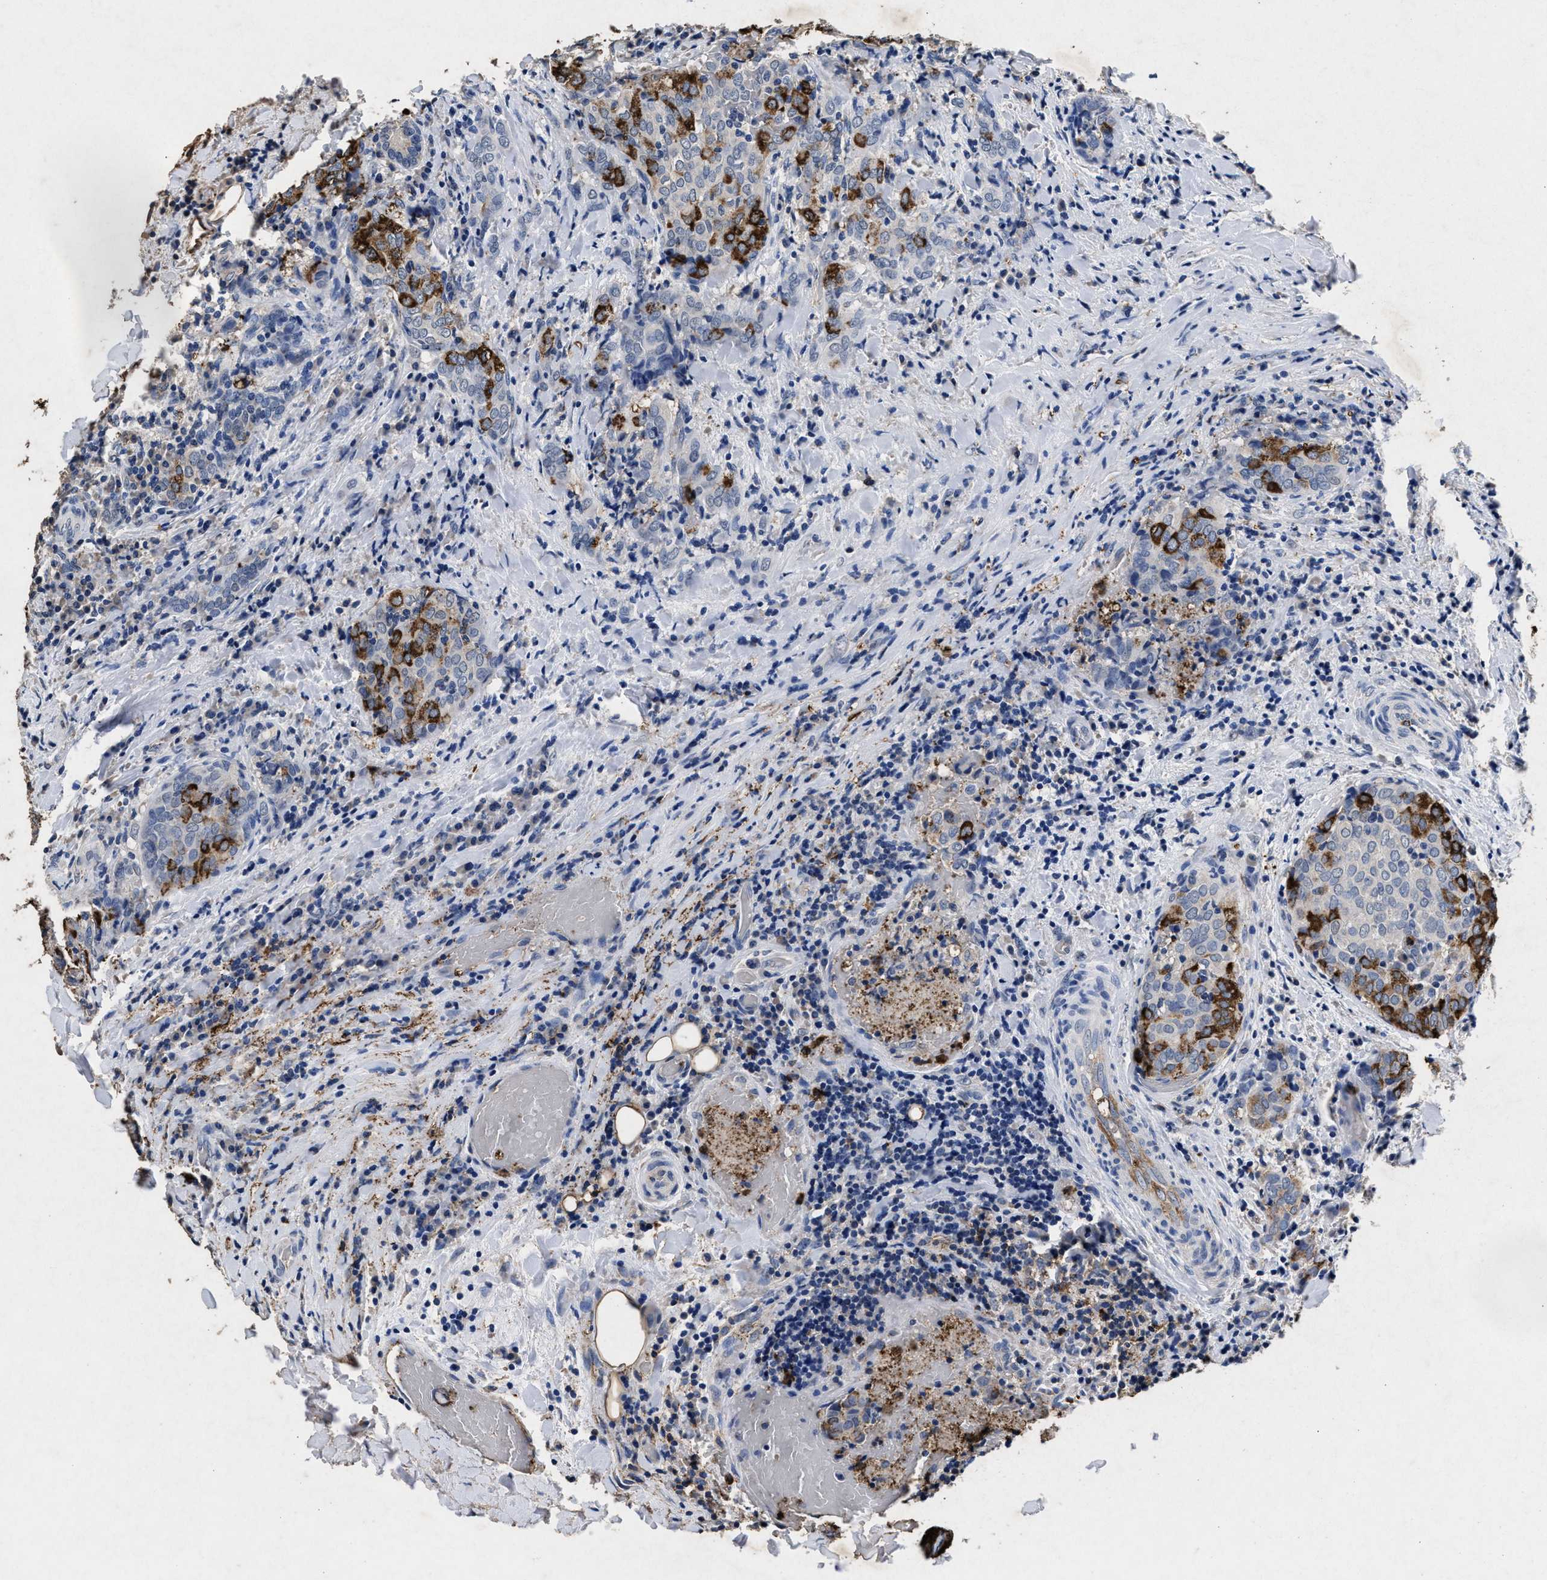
{"staining": {"intensity": "strong", "quantity": "<25%", "location": "cytoplasmic/membranous"}, "tissue": "thyroid cancer", "cell_type": "Tumor cells", "image_type": "cancer", "snomed": [{"axis": "morphology", "description": "Normal tissue, NOS"}, {"axis": "morphology", "description": "Papillary adenocarcinoma, NOS"}, {"axis": "topography", "description": "Thyroid gland"}], "caption": "A brown stain shows strong cytoplasmic/membranous expression of a protein in thyroid cancer (papillary adenocarcinoma) tumor cells.", "gene": "LTB4R2", "patient": {"sex": "female", "age": 30}}